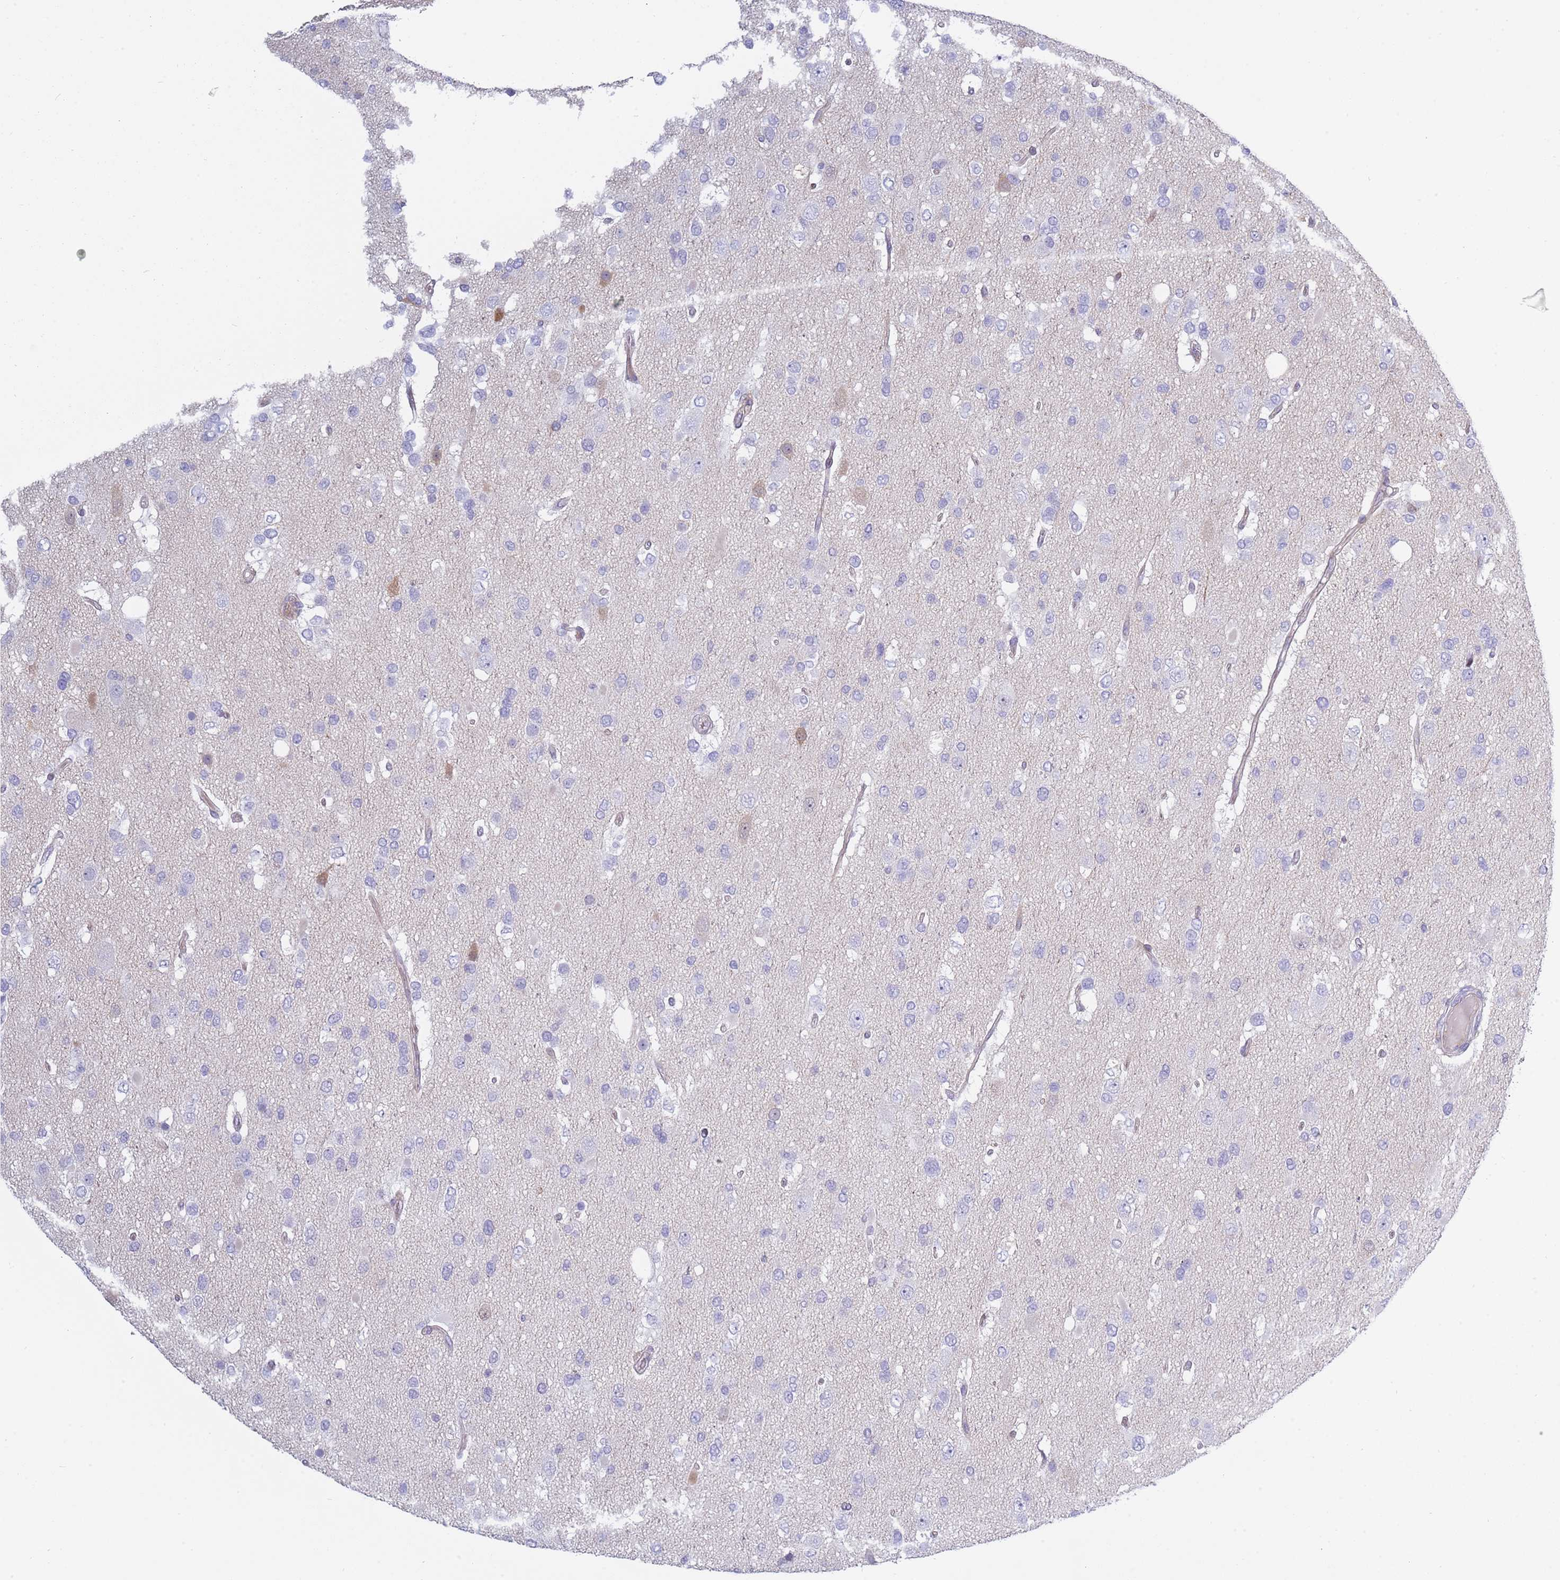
{"staining": {"intensity": "negative", "quantity": "none", "location": "none"}, "tissue": "glioma", "cell_type": "Tumor cells", "image_type": "cancer", "snomed": [{"axis": "morphology", "description": "Glioma, malignant, High grade"}, {"axis": "topography", "description": "Brain"}], "caption": "This is an immunohistochemistry (IHC) photomicrograph of human glioma. There is no positivity in tumor cells.", "gene": "NBPF6", "patient": {"sex": "male", "age": 53}}